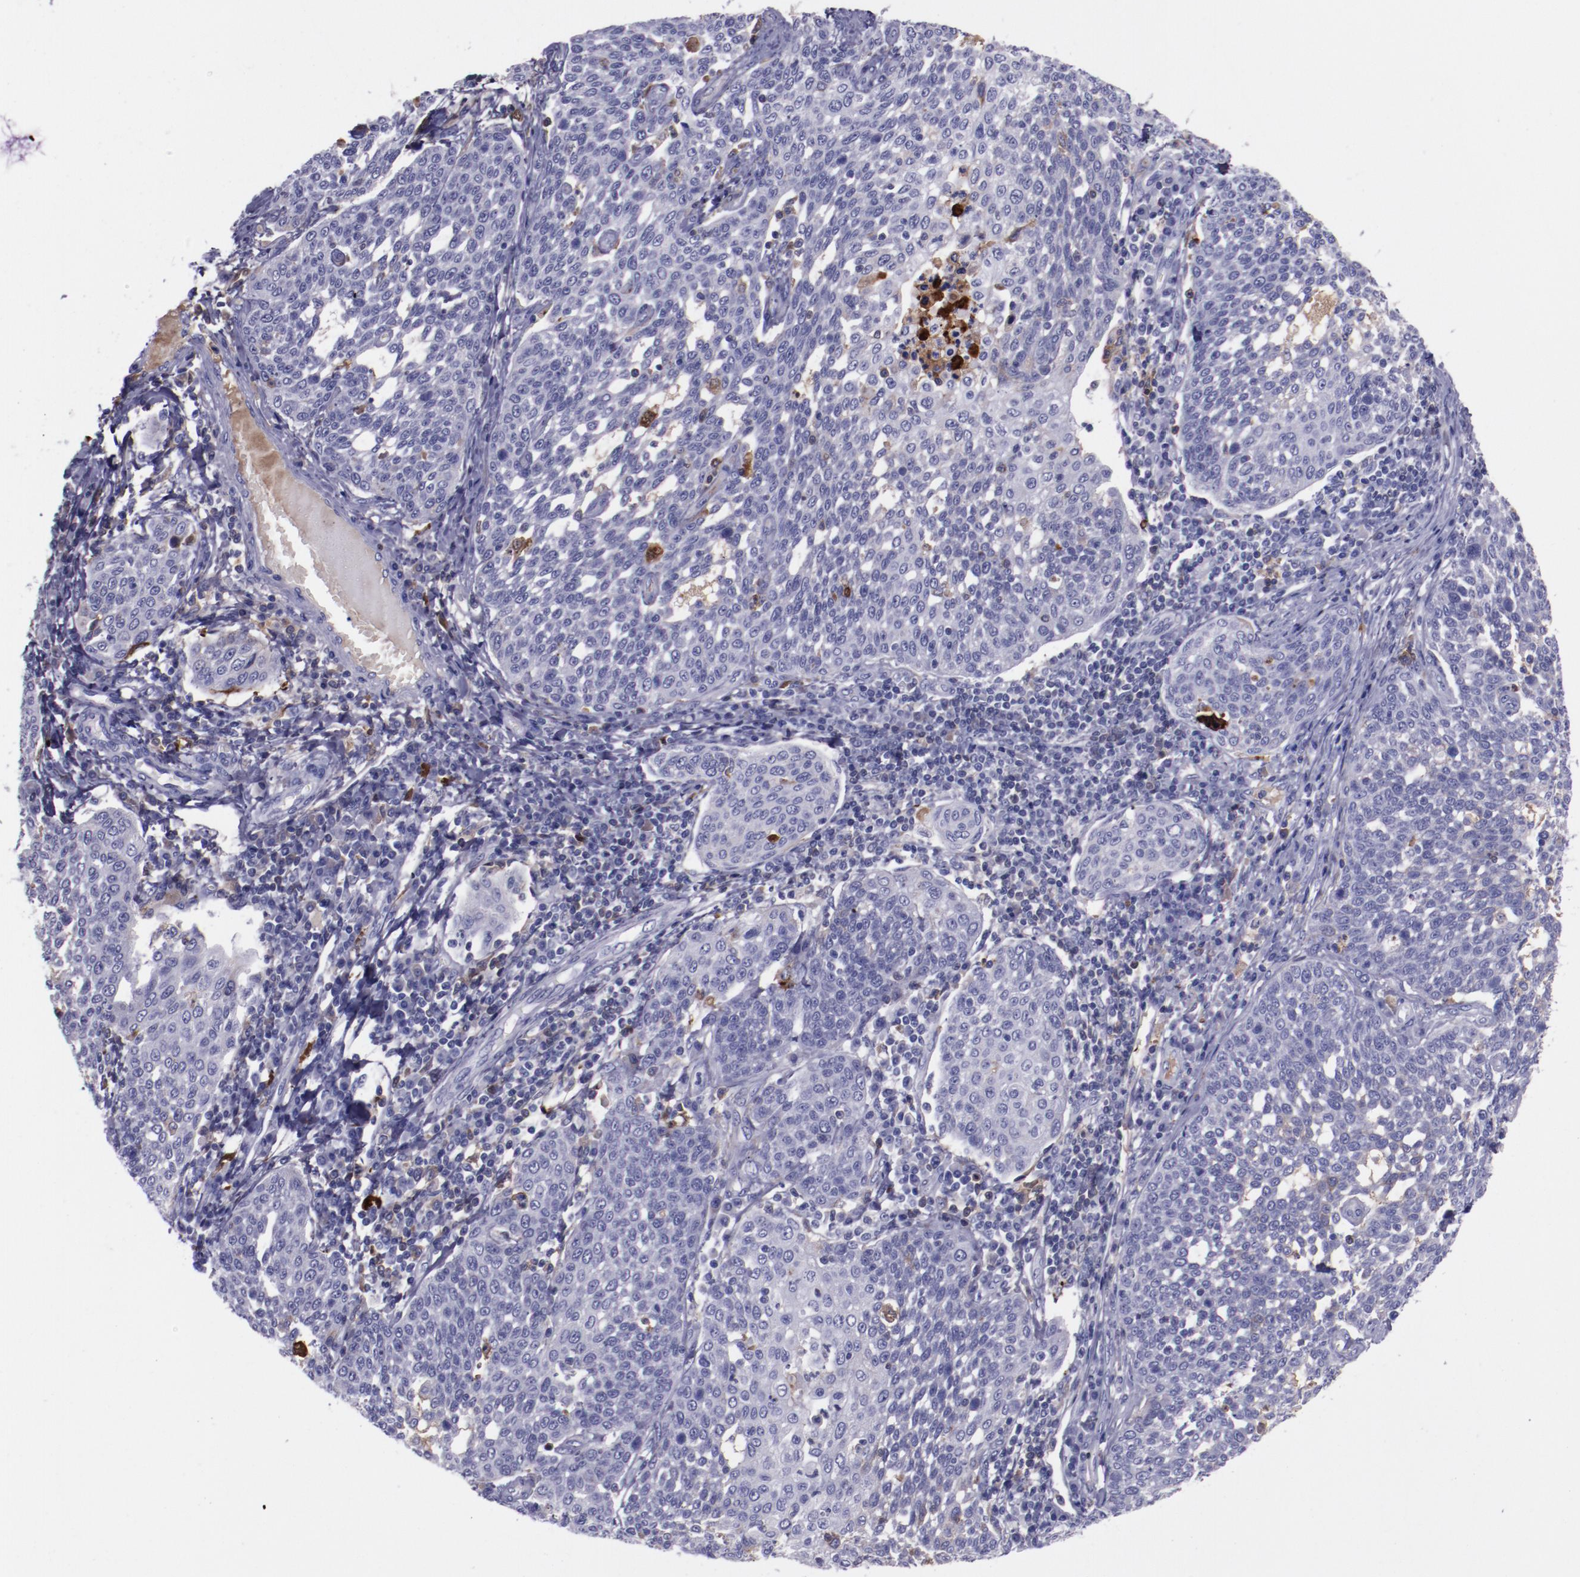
{"staining": {"intensity": "negative", "quantity": "none", "location": "none"}, "tissue": "cervical cancer", "cell_type": "Tumor cells", "image_type": "cancer", "snomed": [{"axis": "morphology", "description": "Squamous cell carcinoma, NOS"}, {"axis": "topography", "description": "Cervix"}], "caption": "Immunohistochemistry micrograph of human cervical cancer stained for a protein (brown), which exhibits no positivity in tumor cells.", "gene": "APOH", "patient": {"sex": "female", "age": 34}}